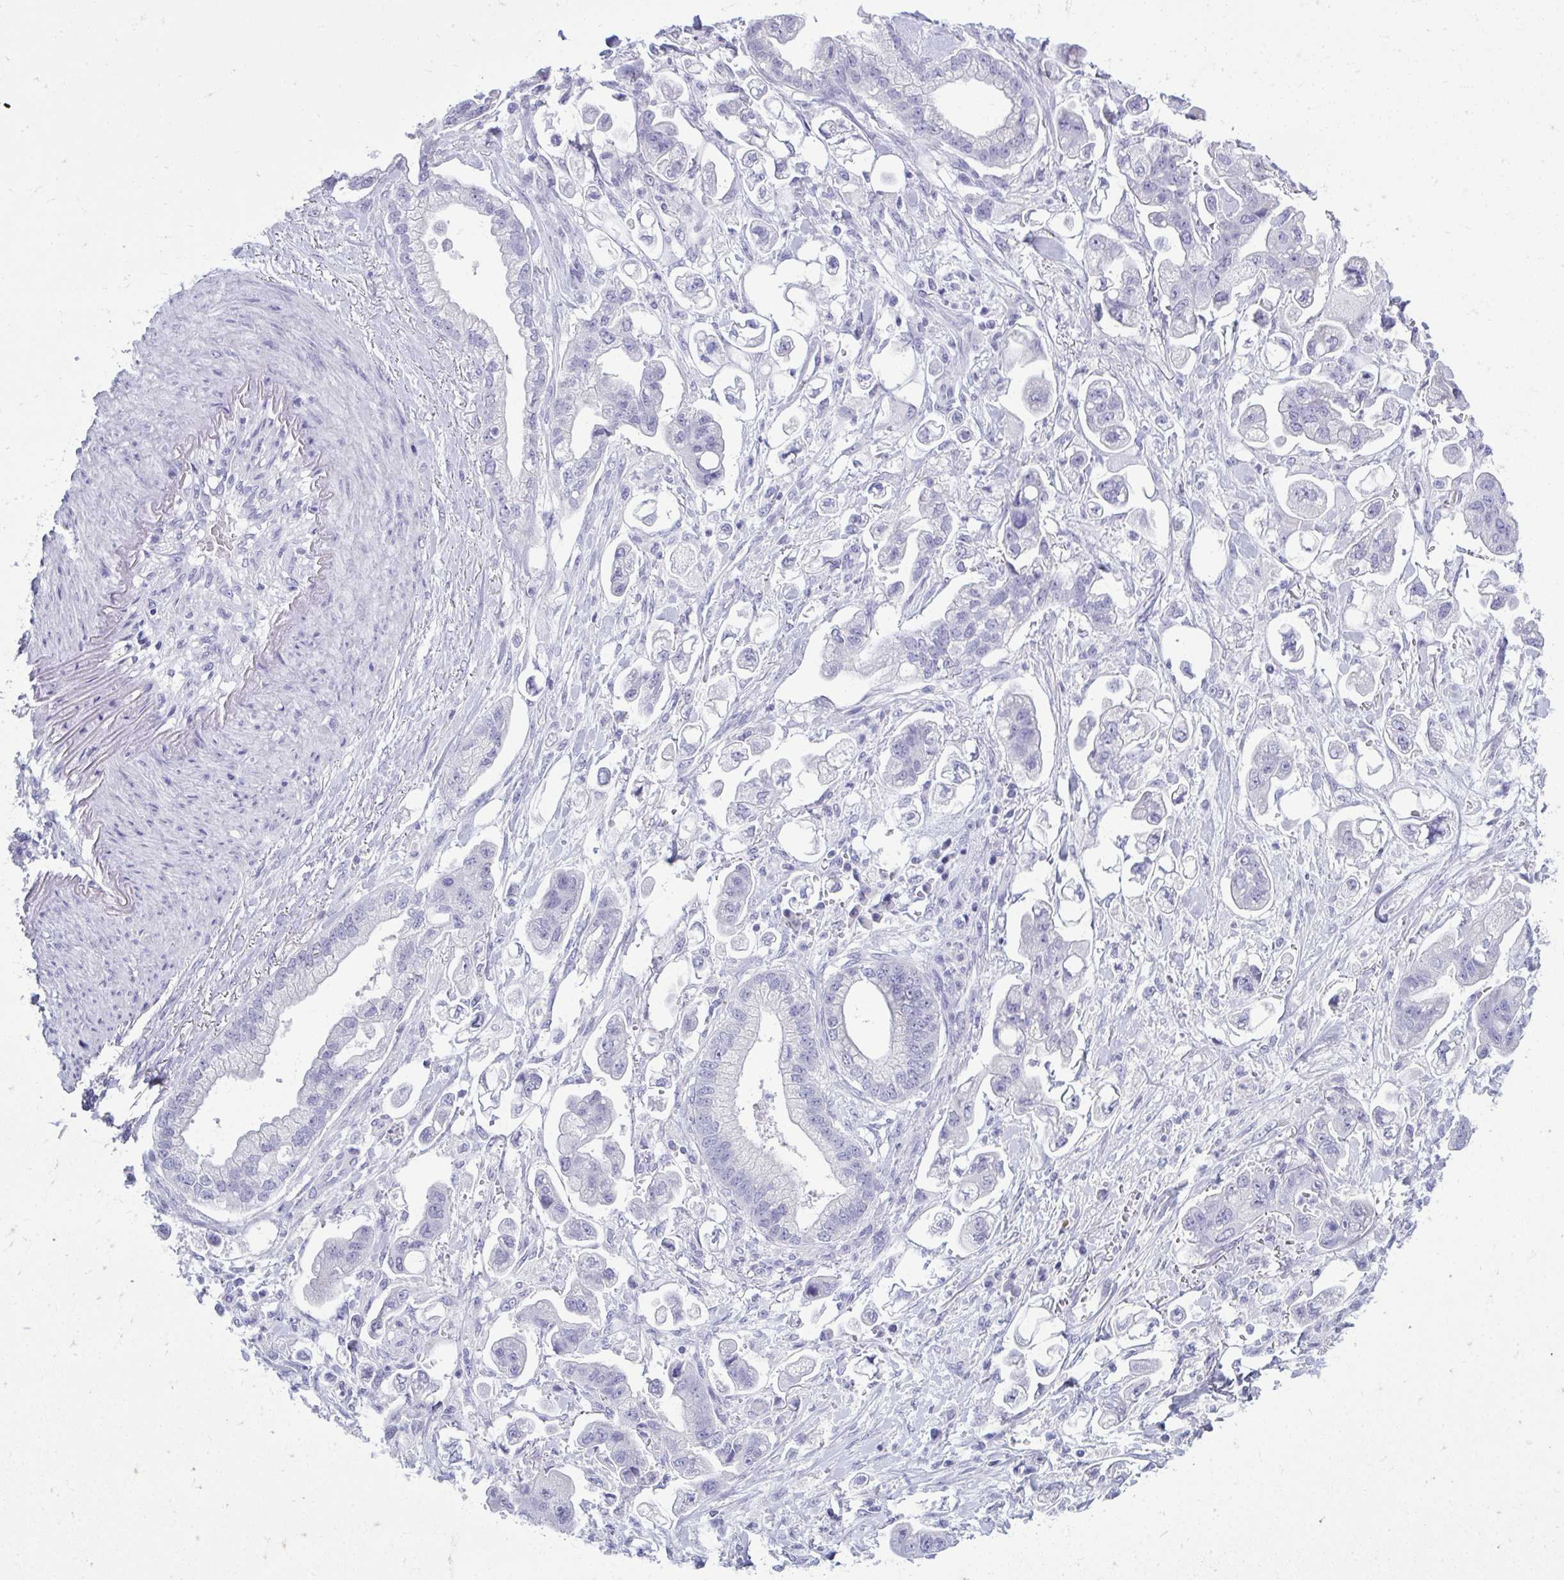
{"staining": {"intensity": "negative", "quantity": "none", "location": "none"}, "tissue": "stomach cancer", "cell_type": "Tumor cells", "image_type": "cancer", "snomed": [{"axis": "morphology", "description": "Adenocarcinoma, NOS"}, {"axis": "topography", "description": "Stomach"}], "caption": "Immunohistochemistry (IHC) of stomach cancer (adenocarcinoma) displays no expression in tumor cells.", "gene": "QDPR", "patient": {"sex": "male", "age": 62}}